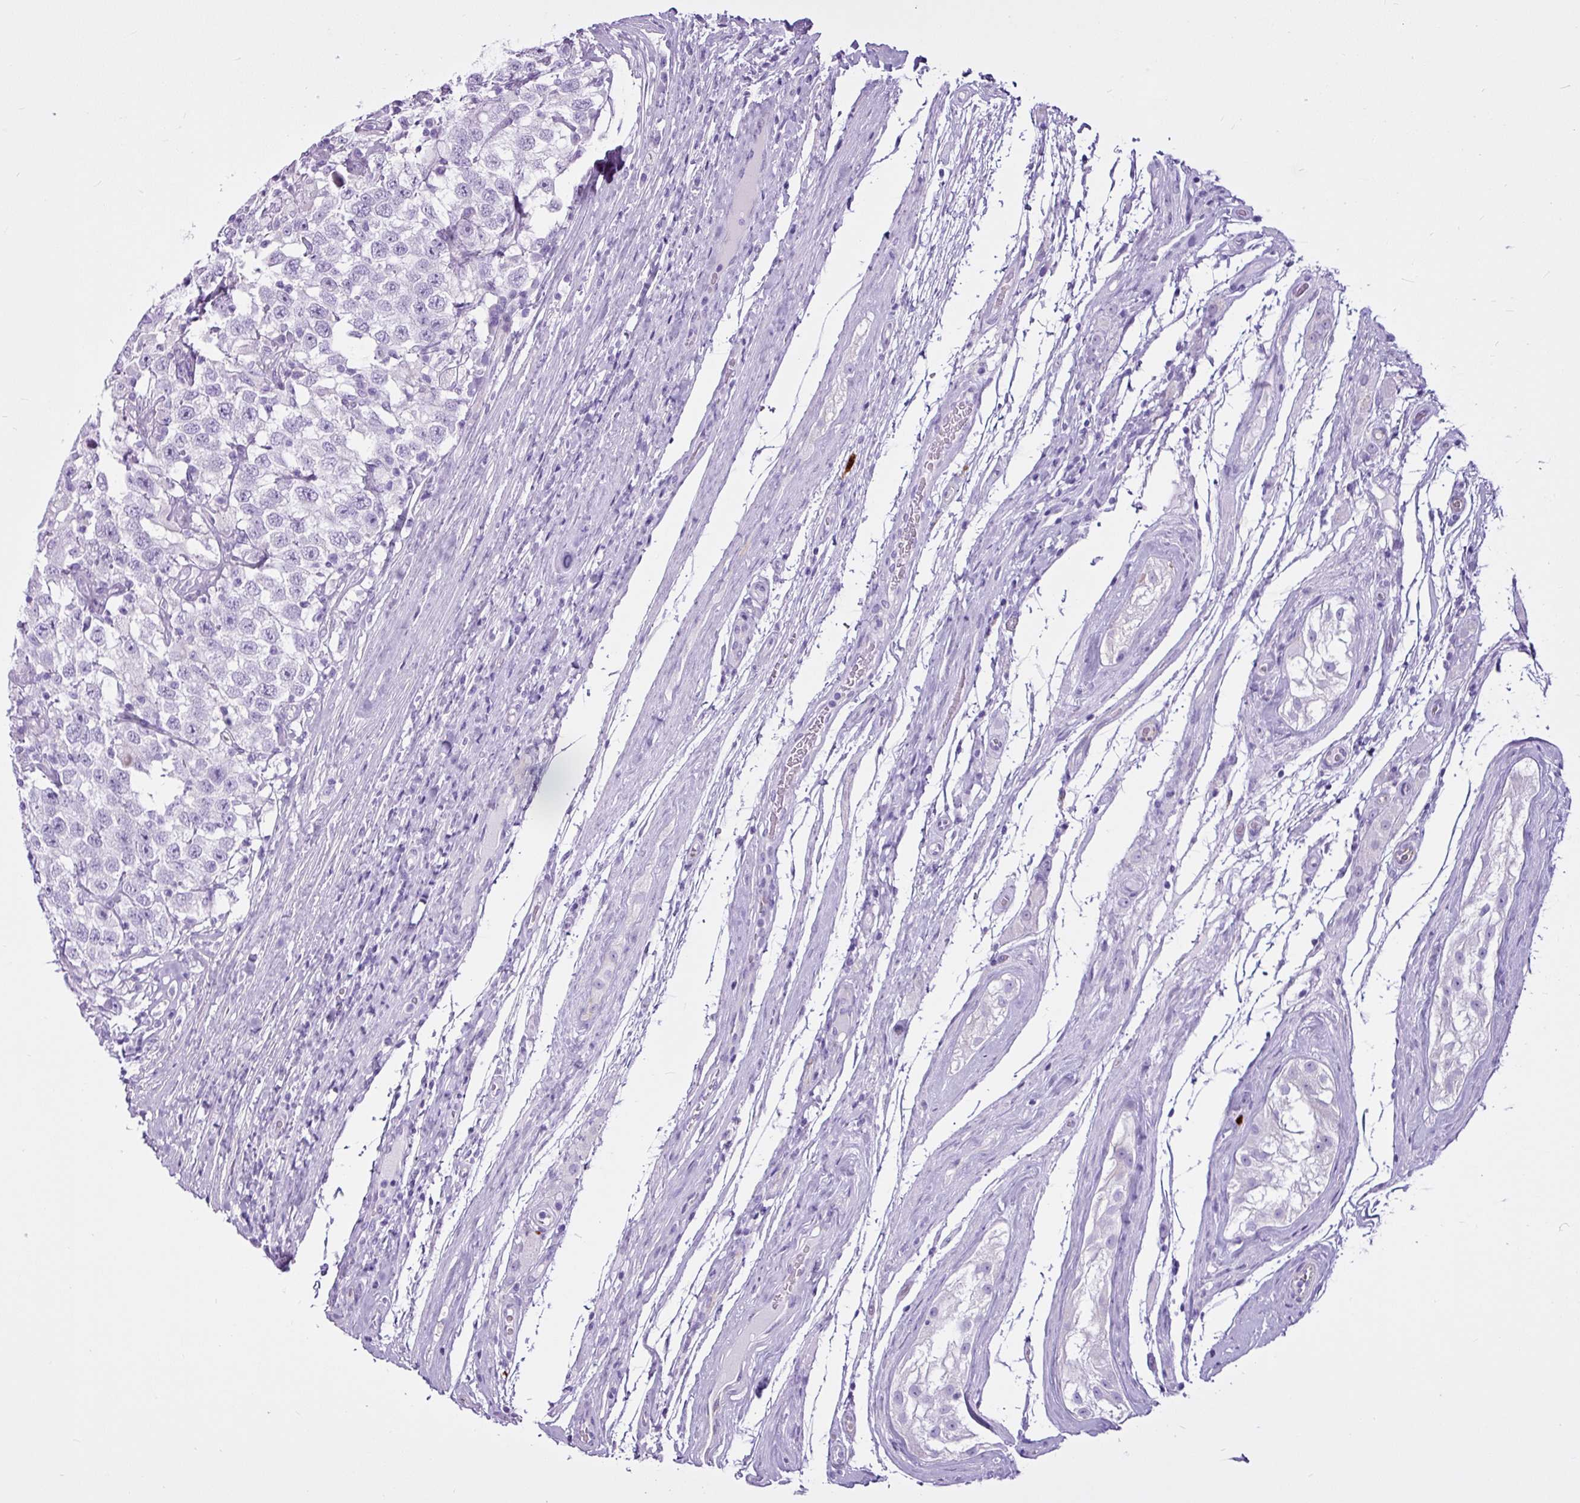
{"staining": {"intensity": "negative", "quantity": "none", "location": "none"}, "tissue": "testis cancer", "cell_type": "Tumor cells", "image_type": "cancer", "snomed": [{"axis": "morphology", "description": "Seminoma, NOS"}, {"axis": "topography", "description": "Testis"}], "caption": "This is an IHC photomicrograph of testis cancer (seminoma). There is no positivity in tumor cells.", "gene": "LILRB4", "patient": {"sex": "male", "age": 41}}